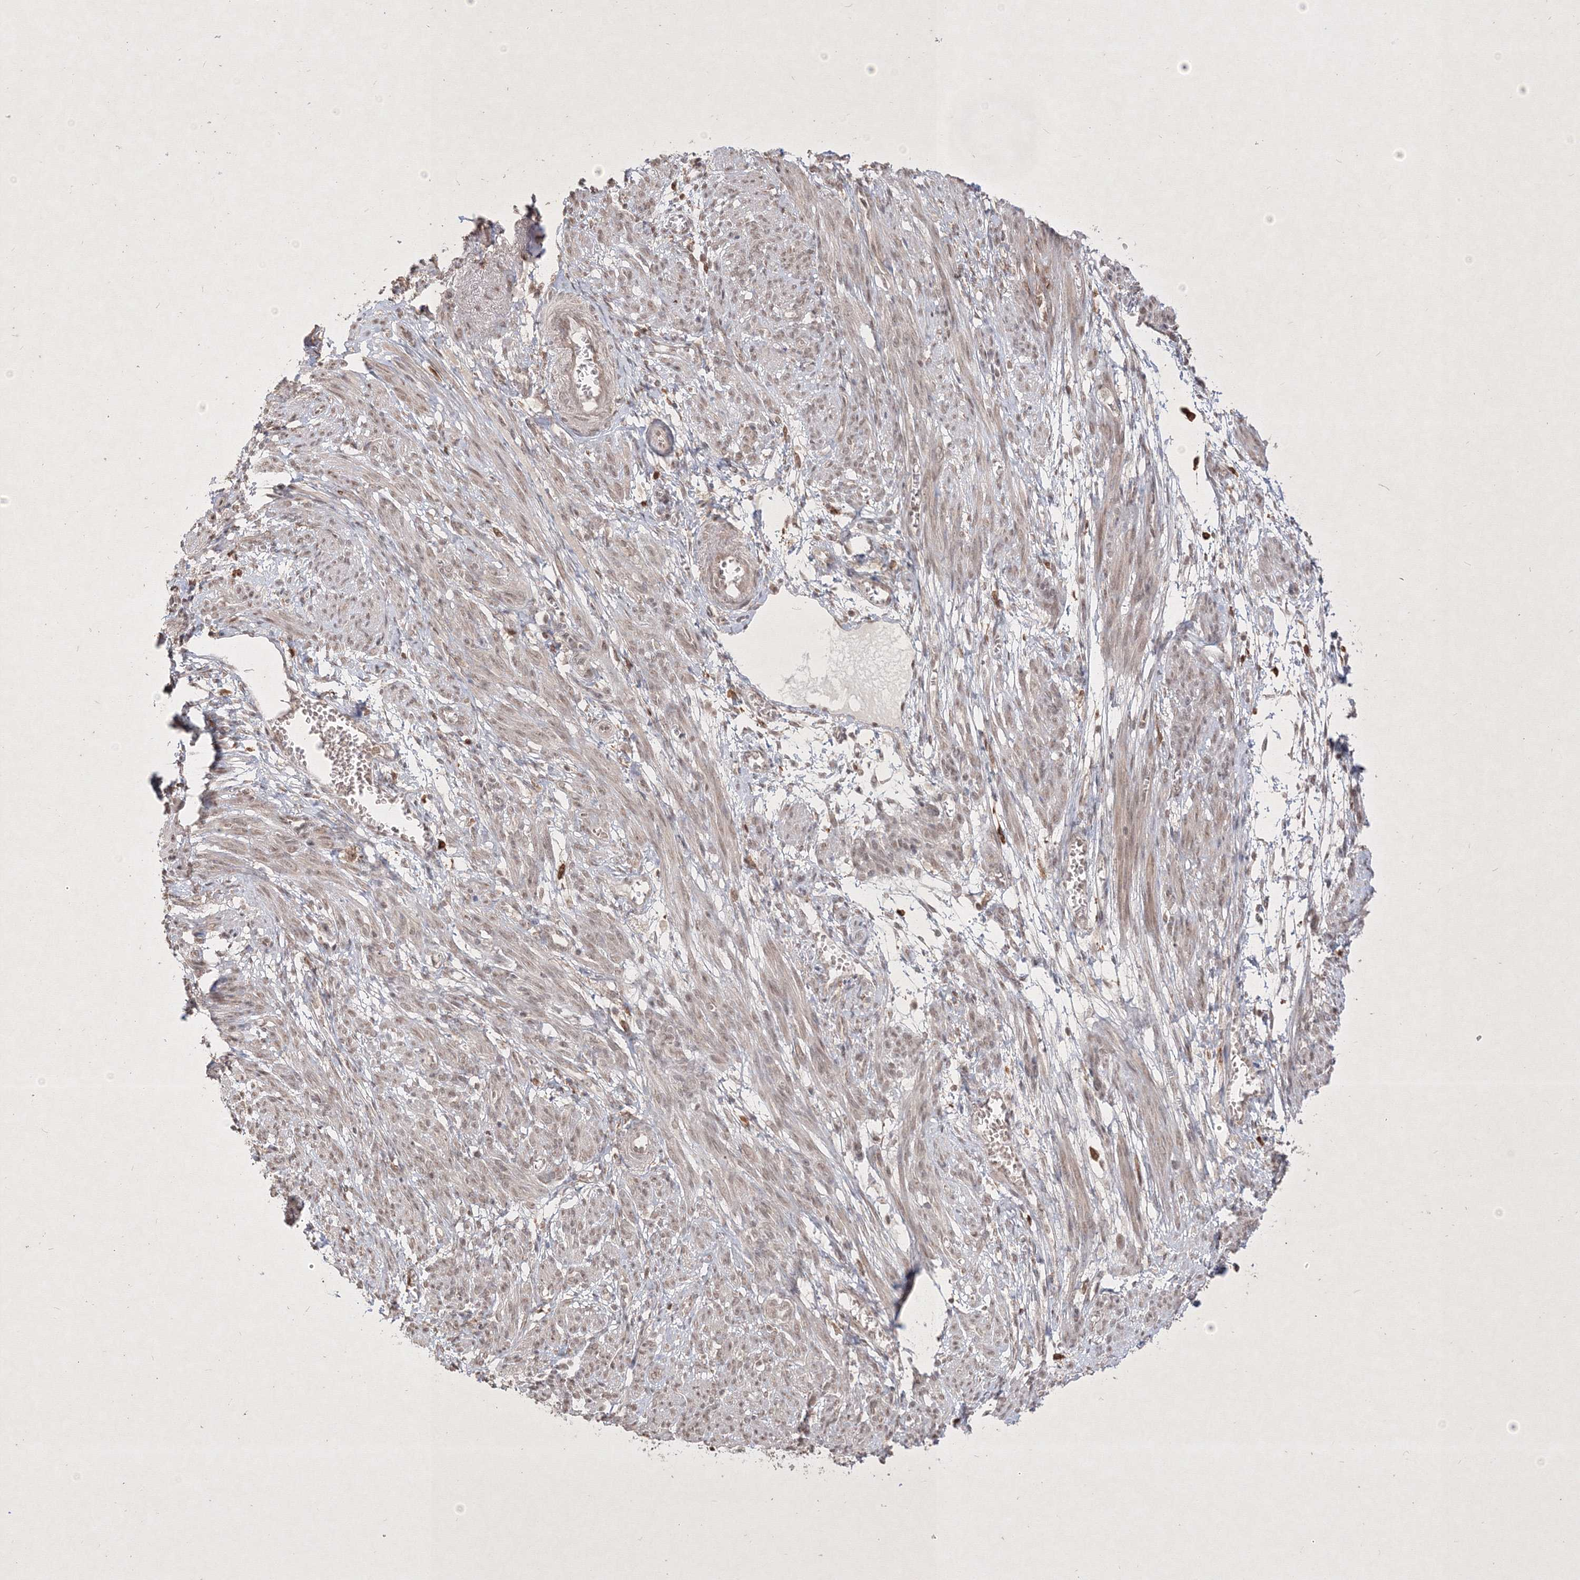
{"staining": {"intensity": "weak", "quantity": ">75%", "location": "nuclear"}, "tissue": "smooth muscle", "cell_type": "Smooth muscle cells", "image_type": "normal", "snomed": [{"axis": "morphology", "description": "Normal tissue, NOS"}, {"axis": "topography", "description": "Smooth muscle"}], "caption": "Protein staining exhibits weak nuclear positivity in approximately >75% of smooth muscle cells in unremarkable smooth muscle. (DAB (3,3'-diaminobenzidine) IHC, brown staining for protein, blue staining for nuclei).", "gene": "TAB1", "patient": {"sex": "female", "age": 39}}